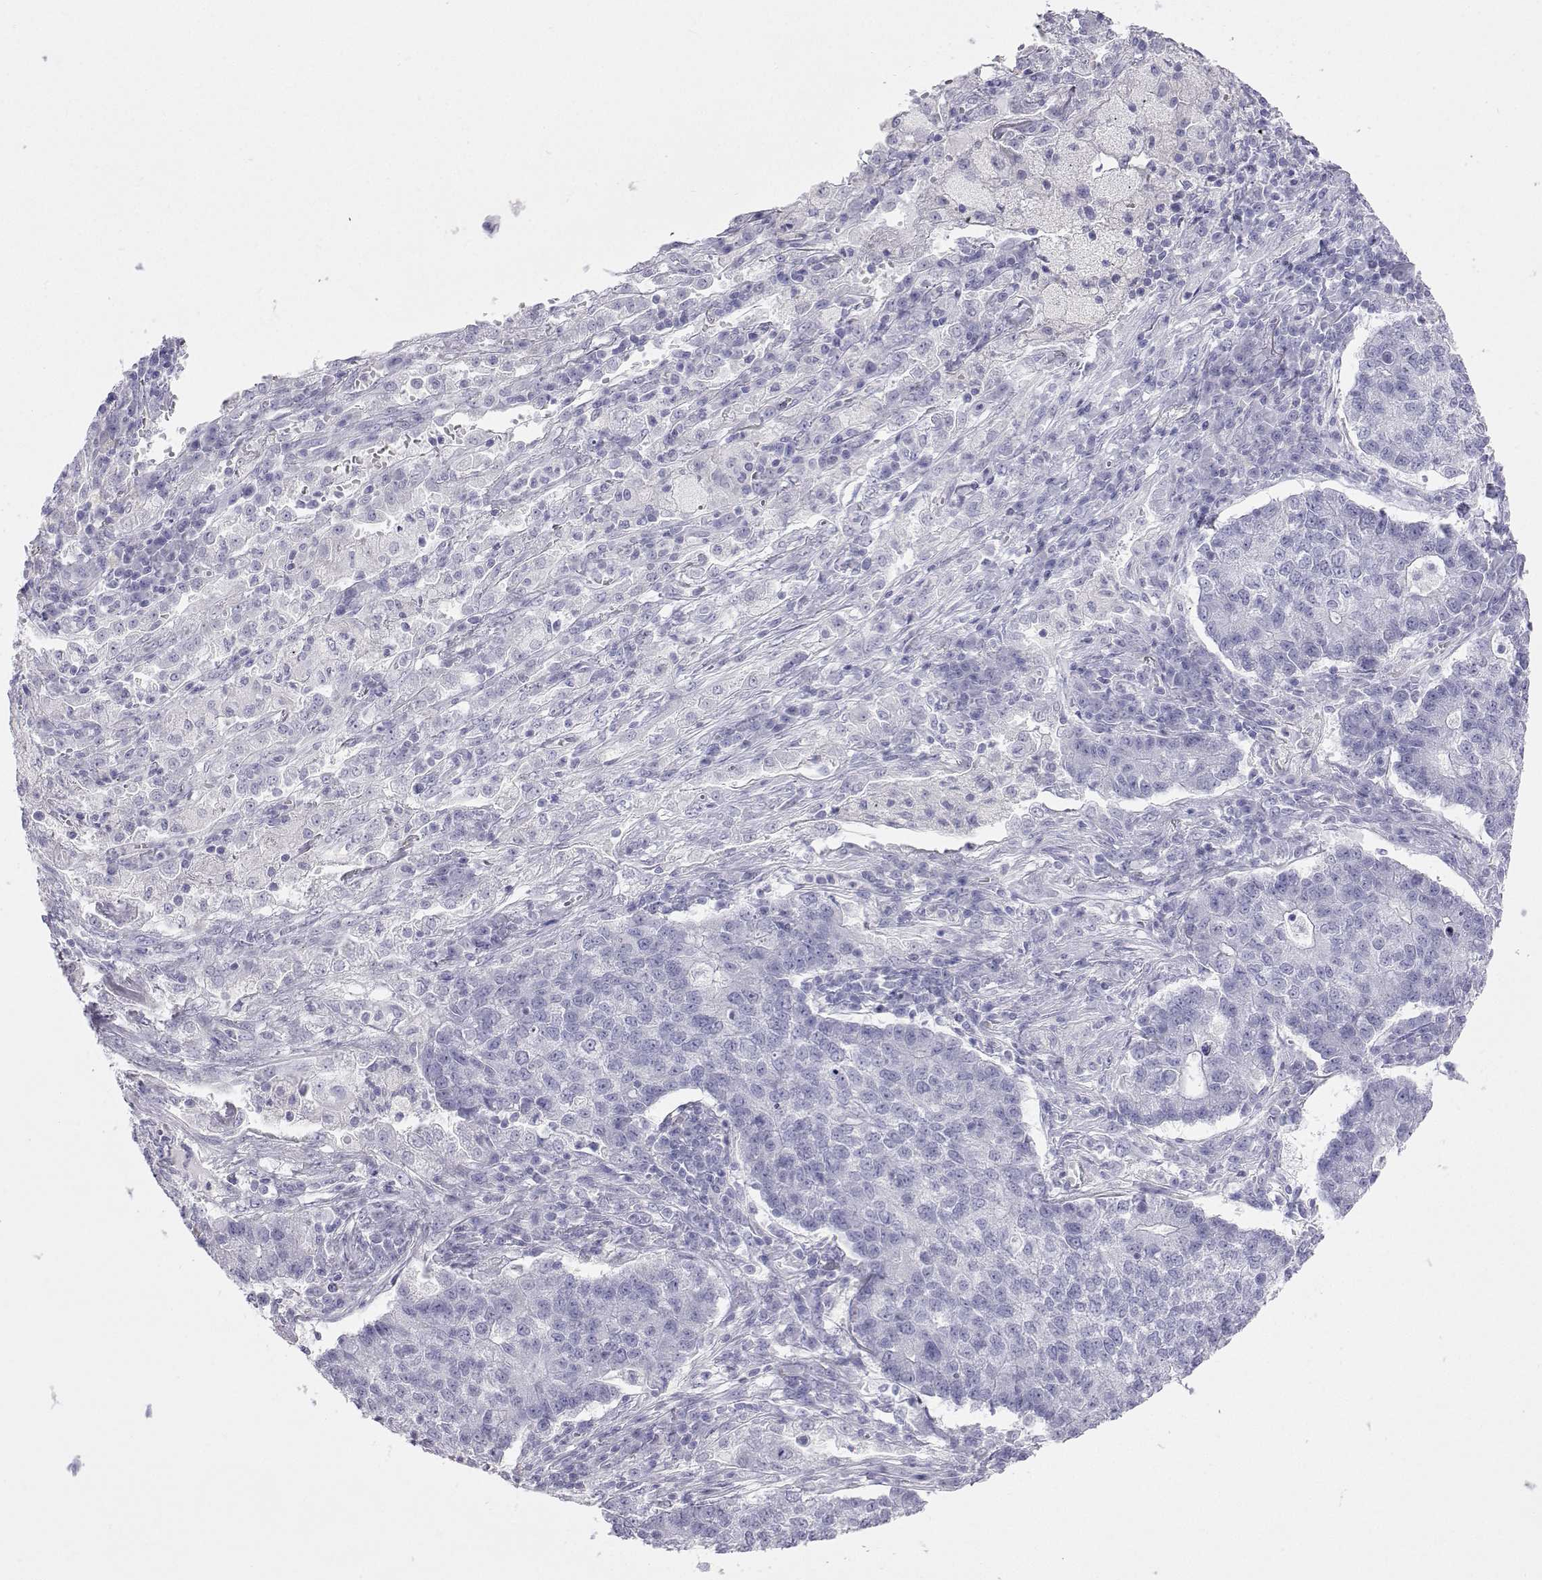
{"staining": {"intensity": "negative", "quantity": "none", "location": "none"}, "tissue": "lung cancer", "cell_type": "Tumor cells", "image_type": "cancer", "snomed": [{"axis": "morphology", "description": "Adenocarcinoma, NOS"}, {"axis": "topography", "description": "Lung"}], "caption": "There is no significant staining in tumor cells of lung cancer (adenocarcinoma).", "gene": "PLIN4", "patient": {"sex": "male", "age": 57}}